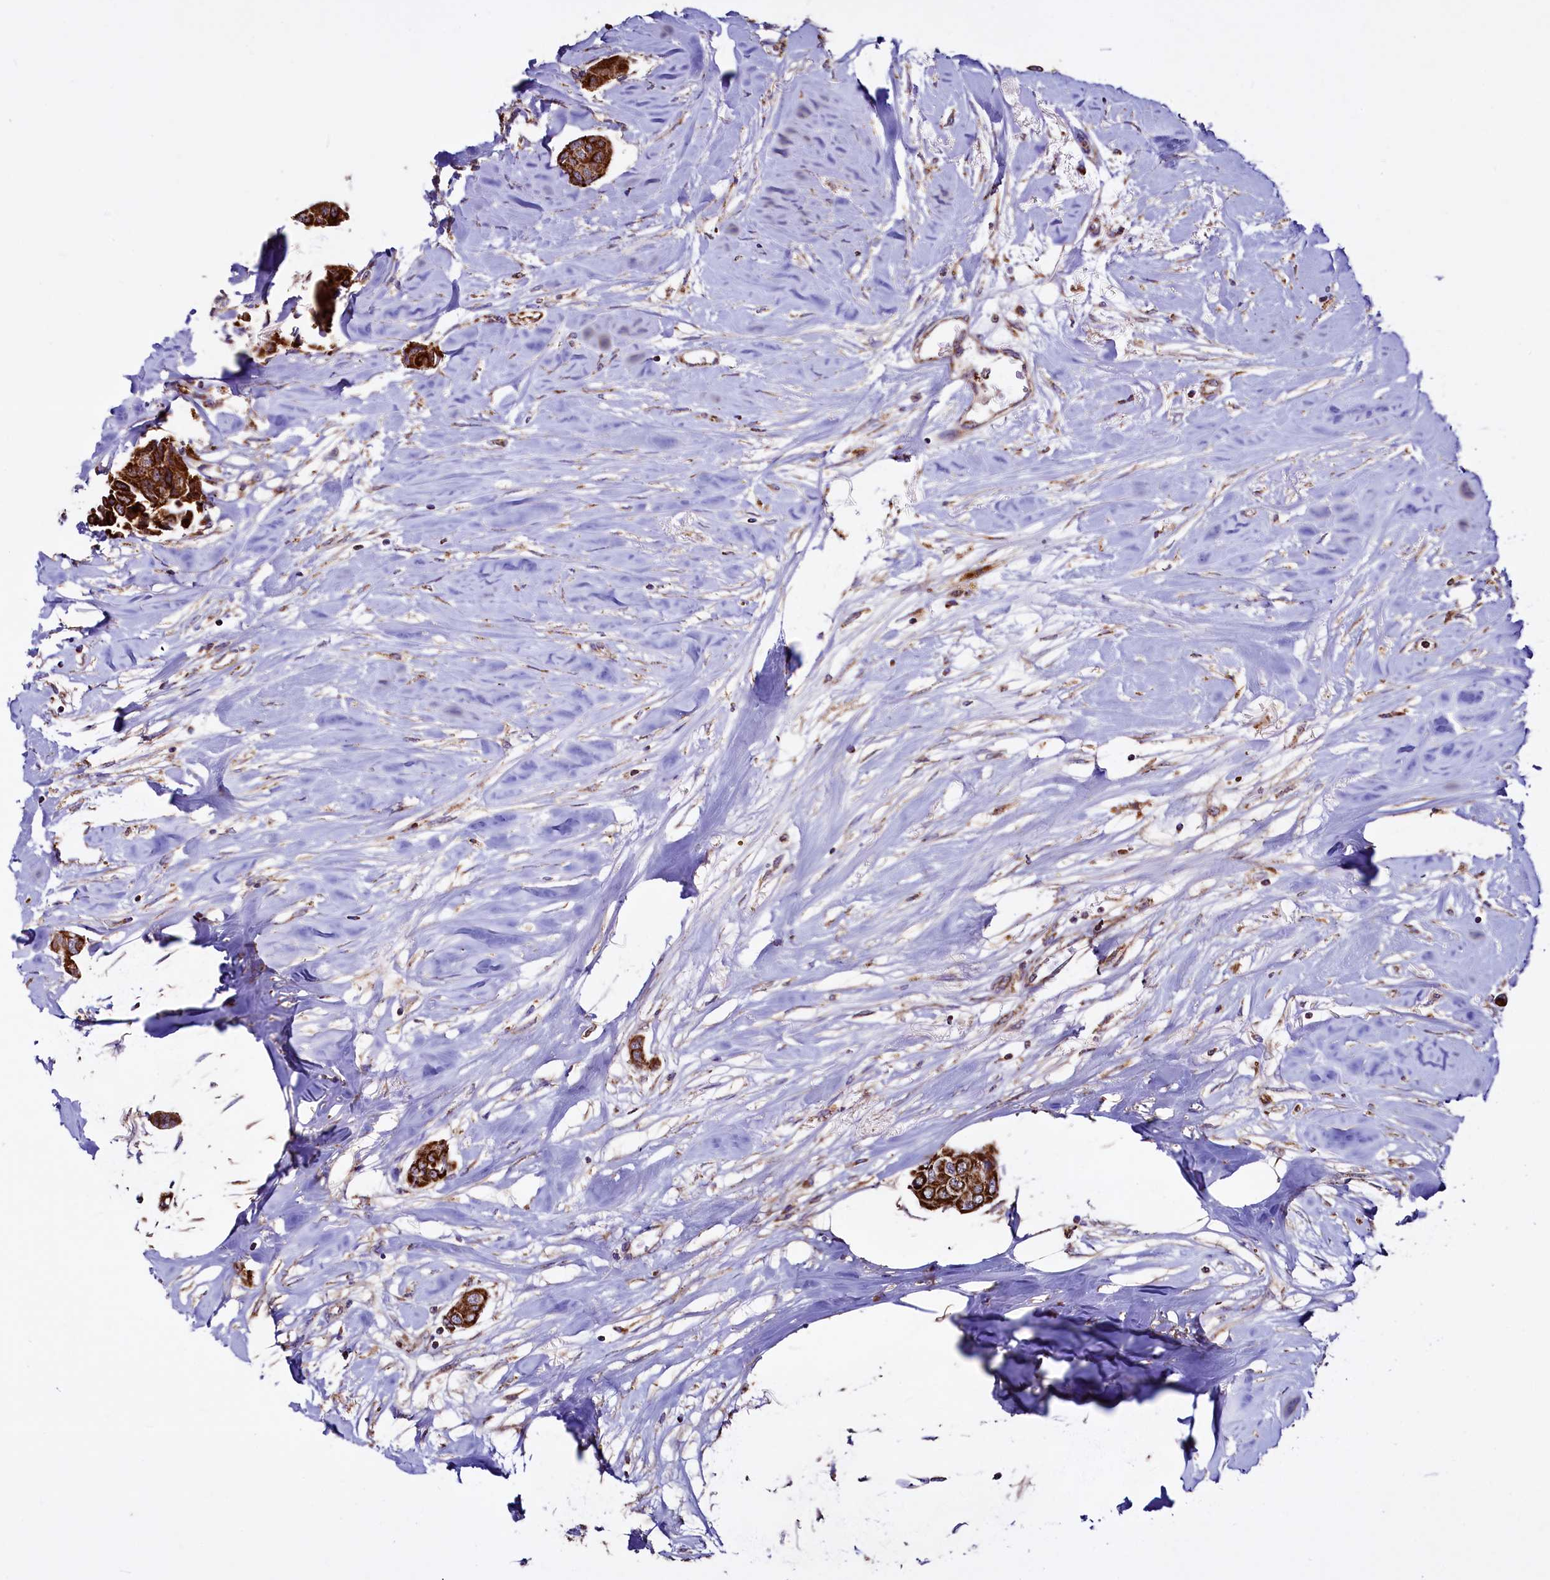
{"staining": {"intensity": "strong", "quantity": ">75%", "location": "cytoplasmic/membranous"}, "tissue": "breast cancer", "cell_type": "Tumor cells", "image_type": "cancer", "snomed": [{"axis": "morphology", "description": "Duct carcinoma"}, {"axis": "topography", "description": "Breast"}], "caption": "There is high levels of strong cytoplasmic/membranous expression in tumor cells of breast cancer (infiltrating ductal carcinoma), as demonstrated by immunohistochemical staining (brown color).", "gene": "STARD5", "patient": {"sex": "female", "age": 80}}